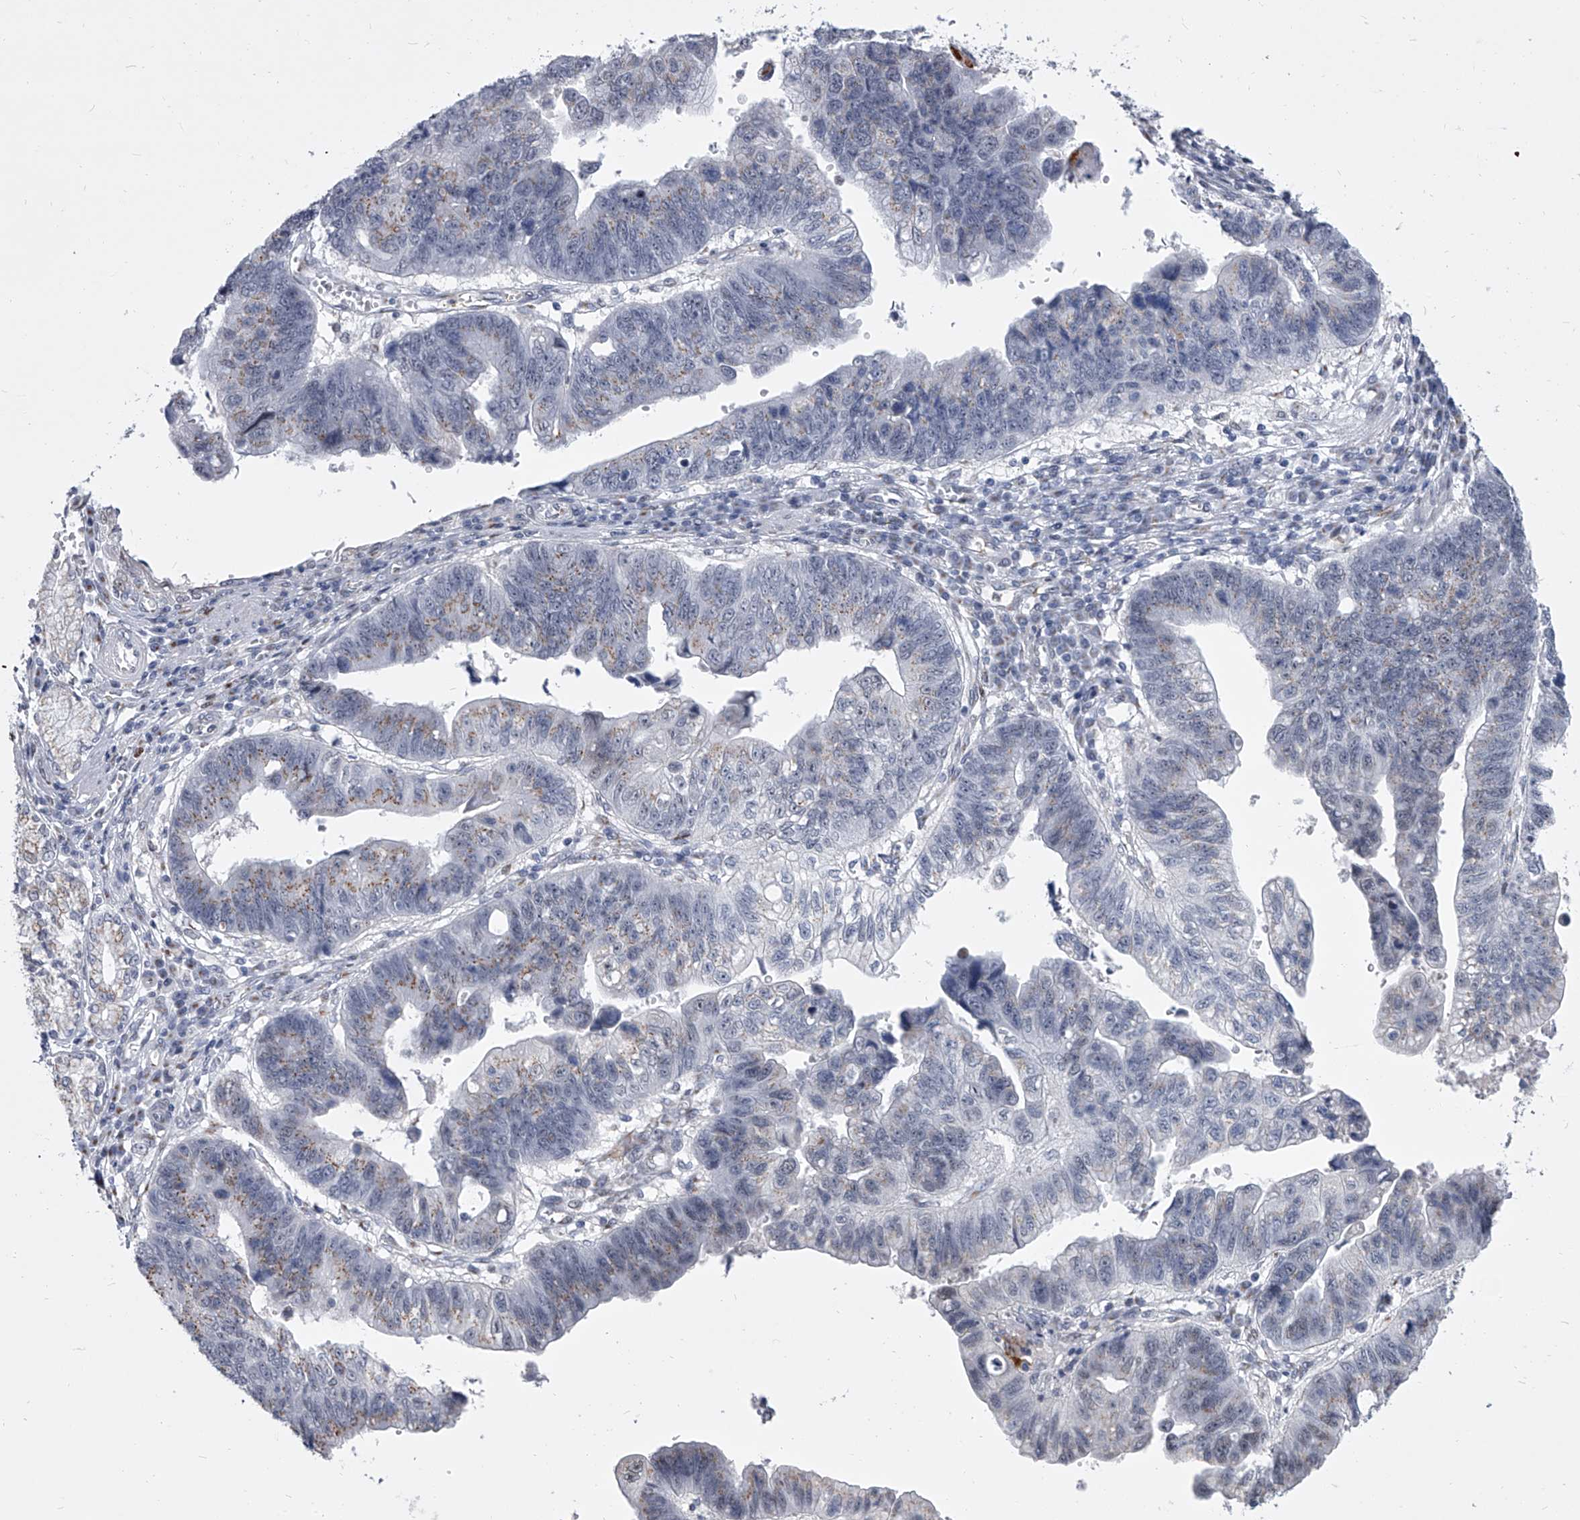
{"staining": {"intensity": "moderate", "quantity": "<25%", "location": "cytoplasmic/membranous"}, "tissue": "stomach cancer", "cell_type": "Tumor cells", "image_type": "cancer", "snomed": [{"axis": "morphology", "description": "Adenocarcinoma, NOS"}, {"axis": "topography", "description": "Stomach"}], "caption": "Moderate cytoplasmic/membranous positivity is present in about <25% of tumor cells in stomach cancer. (DAB IHC with brightfield microscopy, high magnification).", "gene": "EVA1C", "patient": {"sex": "male", "age": 59}}